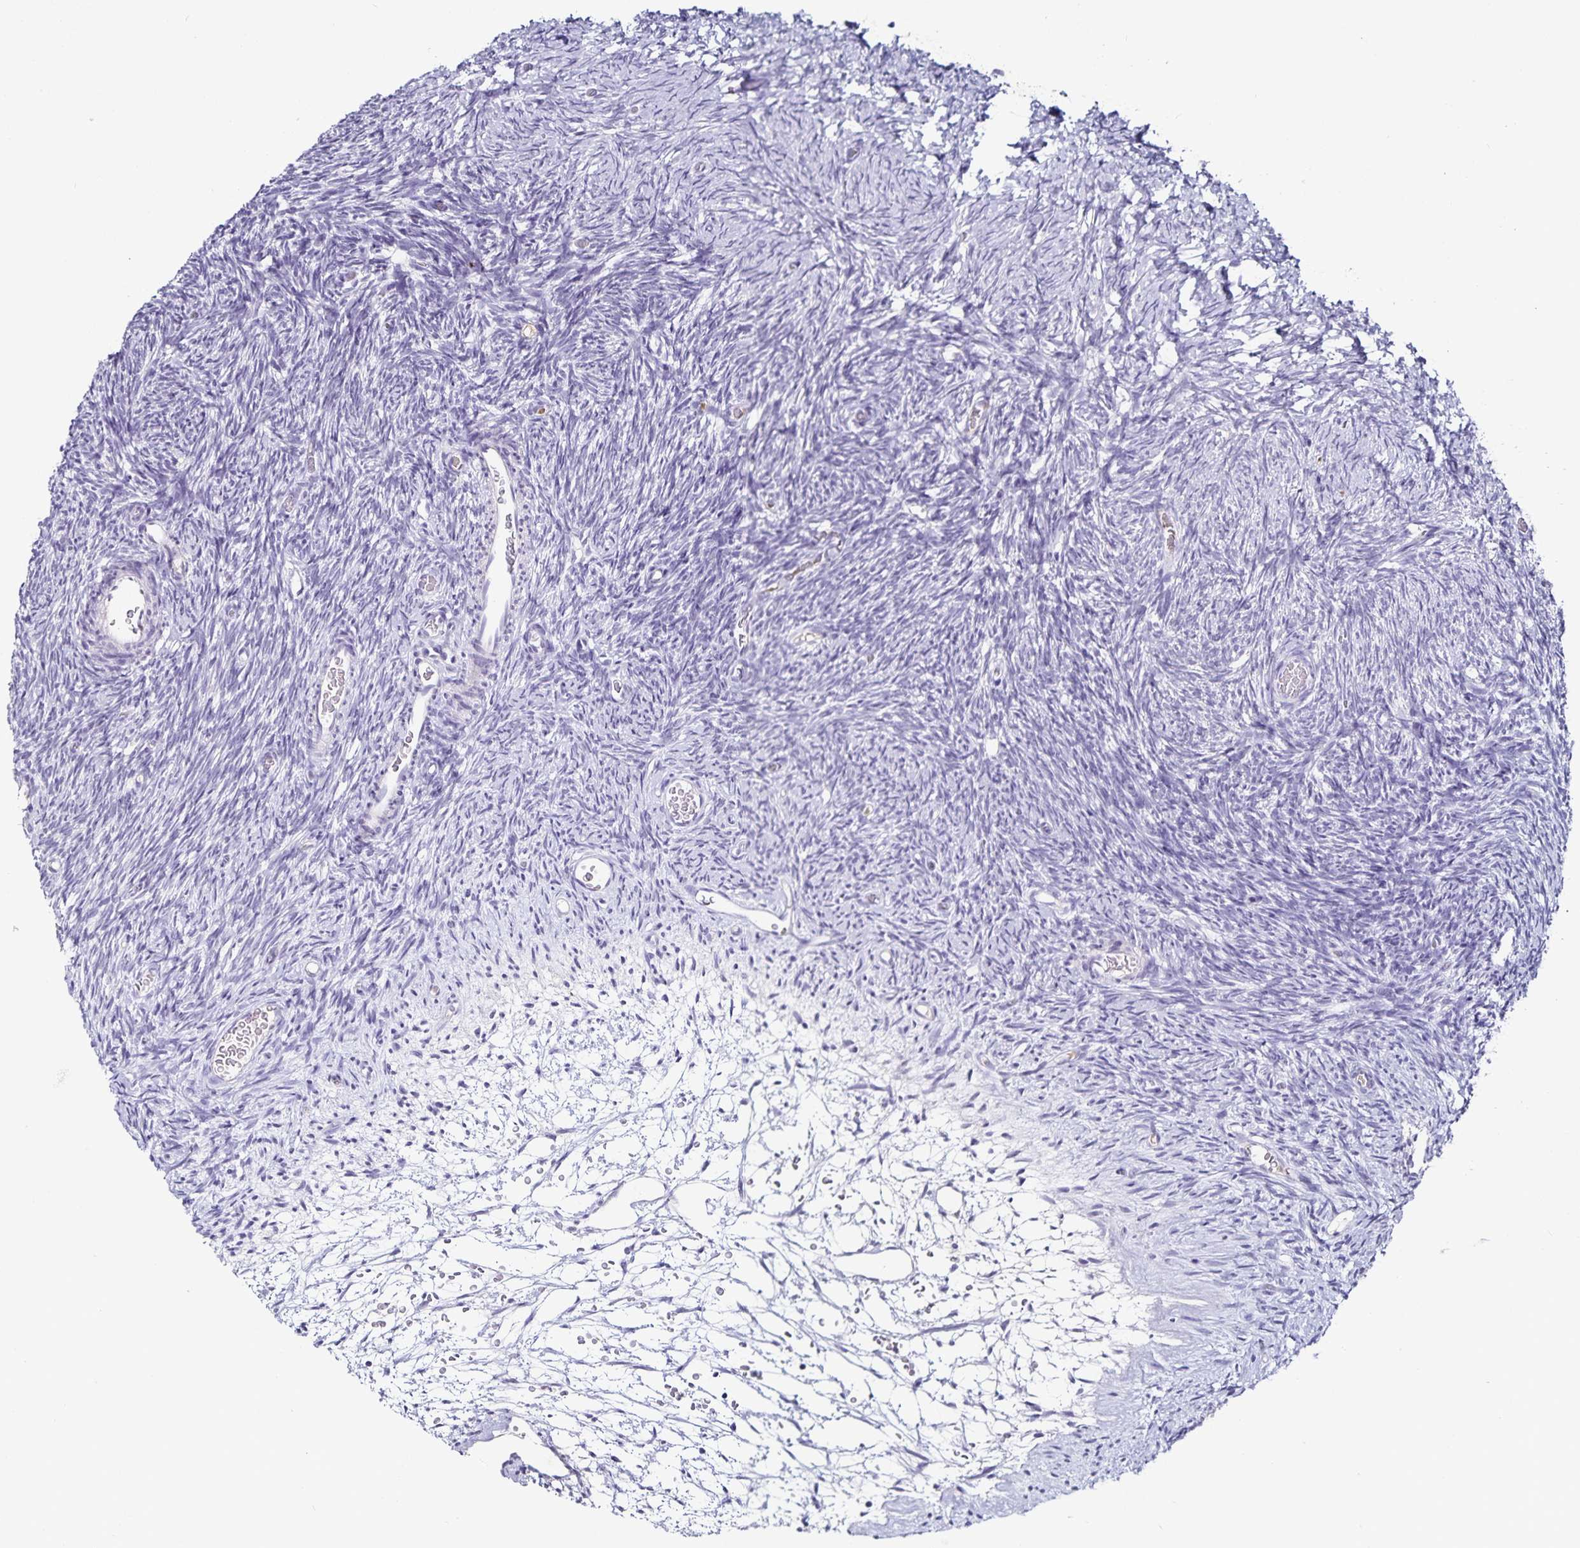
{"staining": {"intensity": "negative", "quantity": "none", "location": "none"}, "tissue": "ovary", "cell_type": "Ovarian stroma cells", "image_type": "normal", "snomed": [{"axis": "morphology", "description": "Normal tissue, NOS"}, {"axis": "topography", "description": "Ovary"}], "caption": "High magnification brightfield microscopy of unremarkable ovary stained with DAB (3,3'-diaminobenzidine) (brown) and counterstained with hematoxylin (blue): ovarian stroma cells show no significant positivity.", "gene": "TTR", "patient": {"sex": "female", "age": 39}}